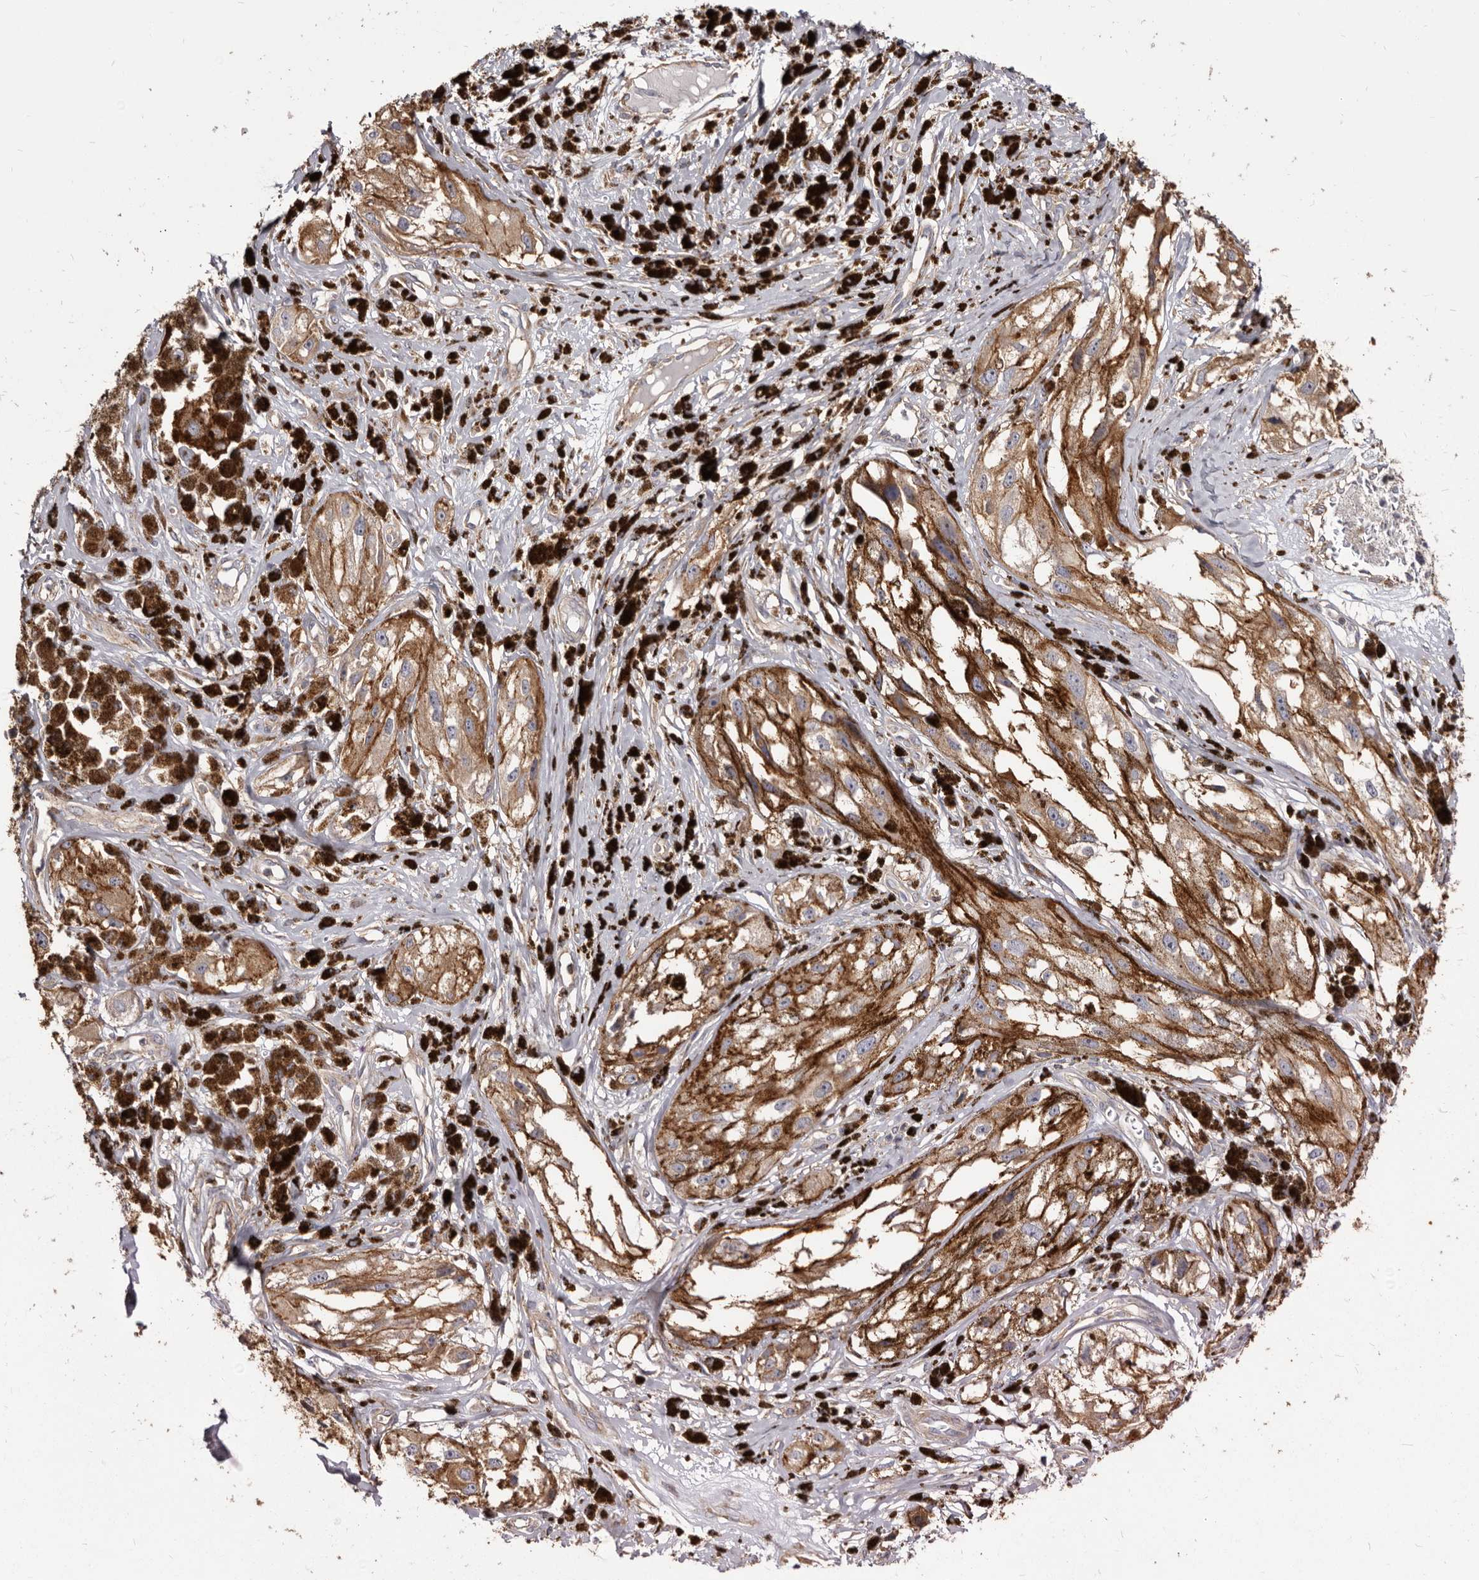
{"staining": {"intensity": "moderate", "quantity": ">75%", "location": "cytoplasmic/membranous"}, "tissue": "melanoma", "cell_type": "Tumor cells", "image_type": "cancer", "snomed": [{"axis": "morphology", "description": "Malignant melanoma, NOS"}, {"axis": "topography", "description": "Skin"}], "caption": "Human melanoma stained with a protein marker exhibits moderate staining in tumor cells.", "gene": "TPD52", "patient": {"sex": "male", "age": 88}}